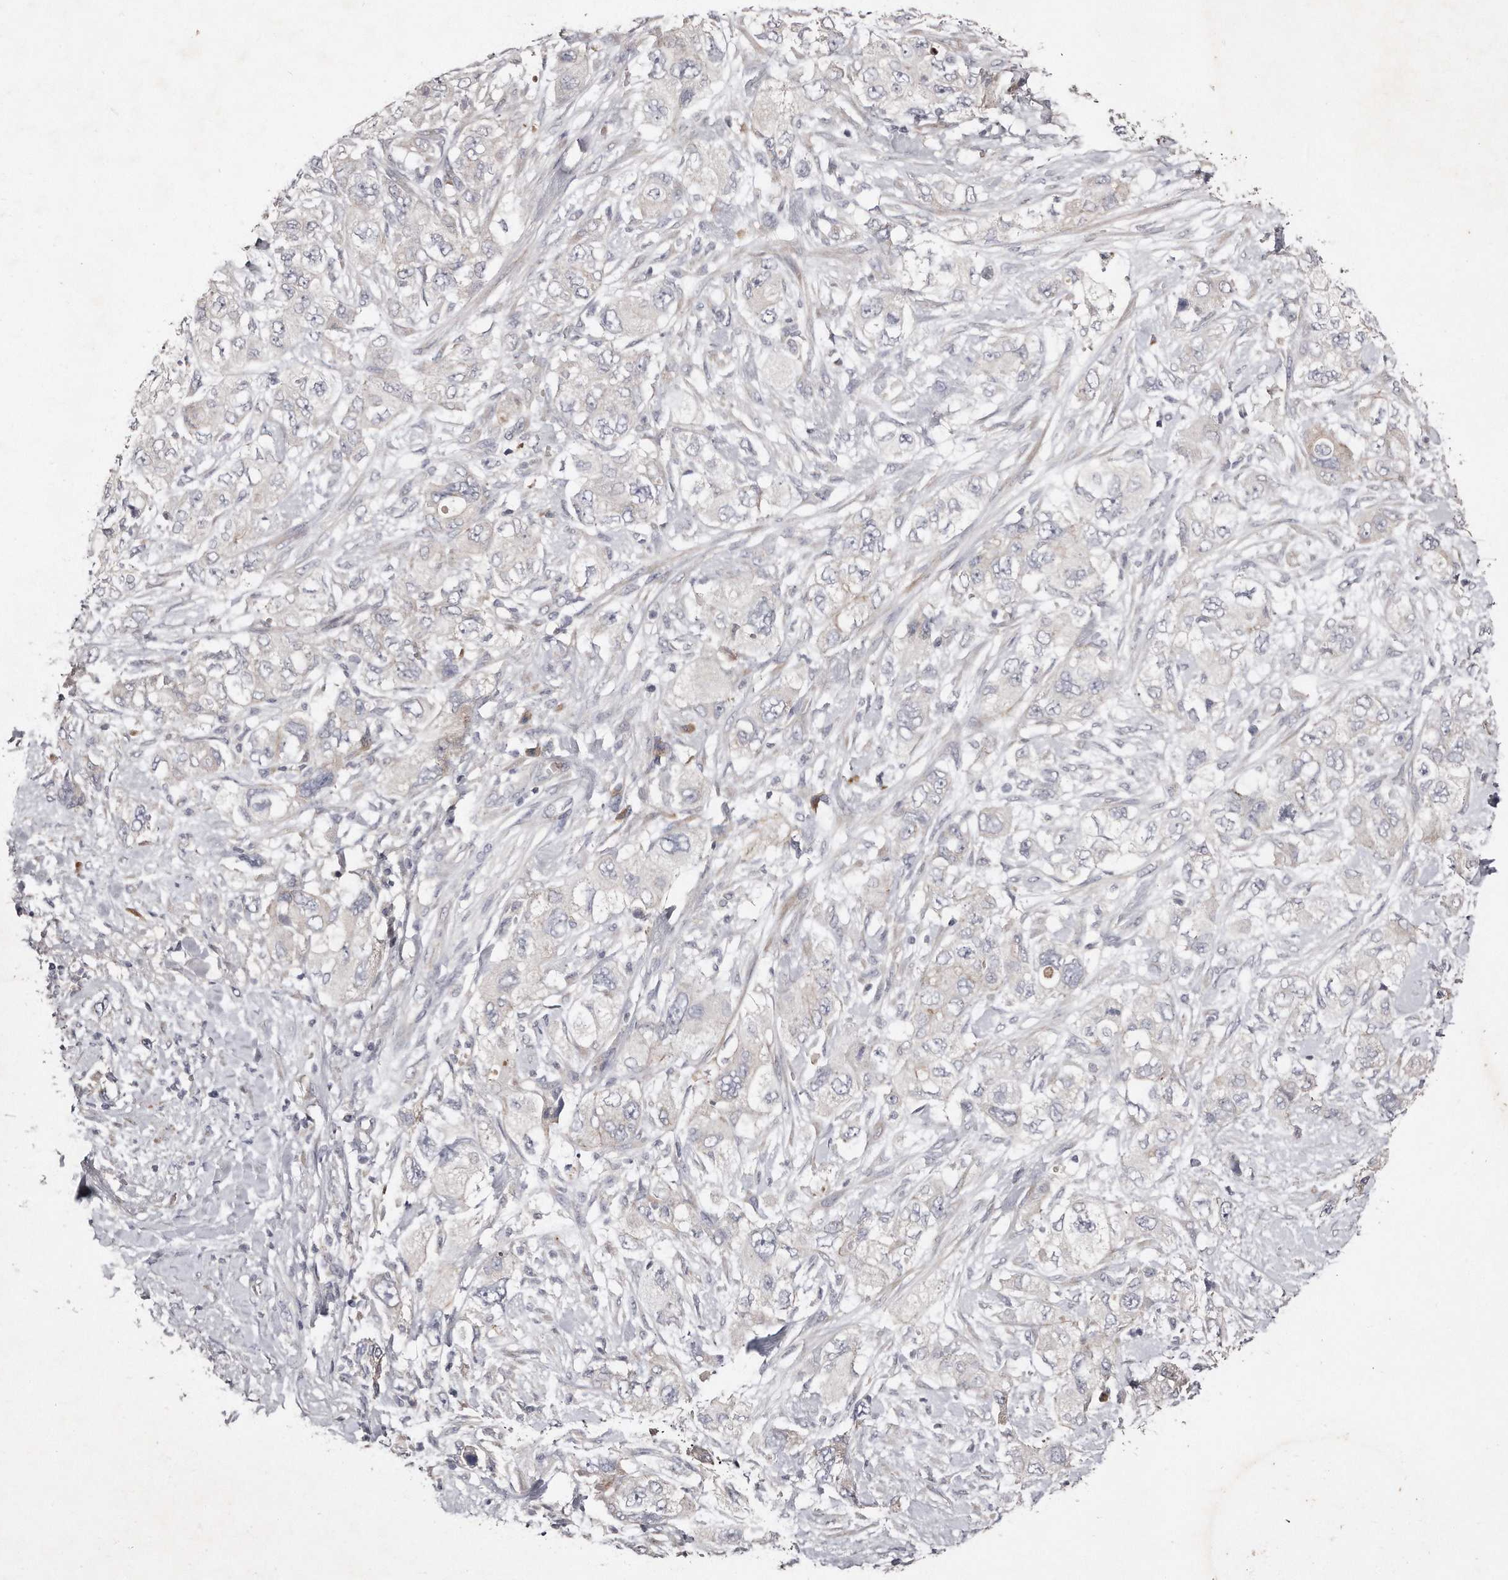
{"staining": {"intensity": "negative", "quantity": "none", "location": "none"}, "tissue": "pancreatic cancer", "cell_type": "Tumor cells", "image_type": "cancer", "snomed": [{"axis": "morphology", "description": "Adenocarcinoma, NOS"}, {"axis": "topography", "description": "Pancreas"}], "caption": "There is no significant expression in tumor cells of adenocarcinoma (pancreatic).", "gene": "TECR", "patient": {"sex": "female", "age": 73}}